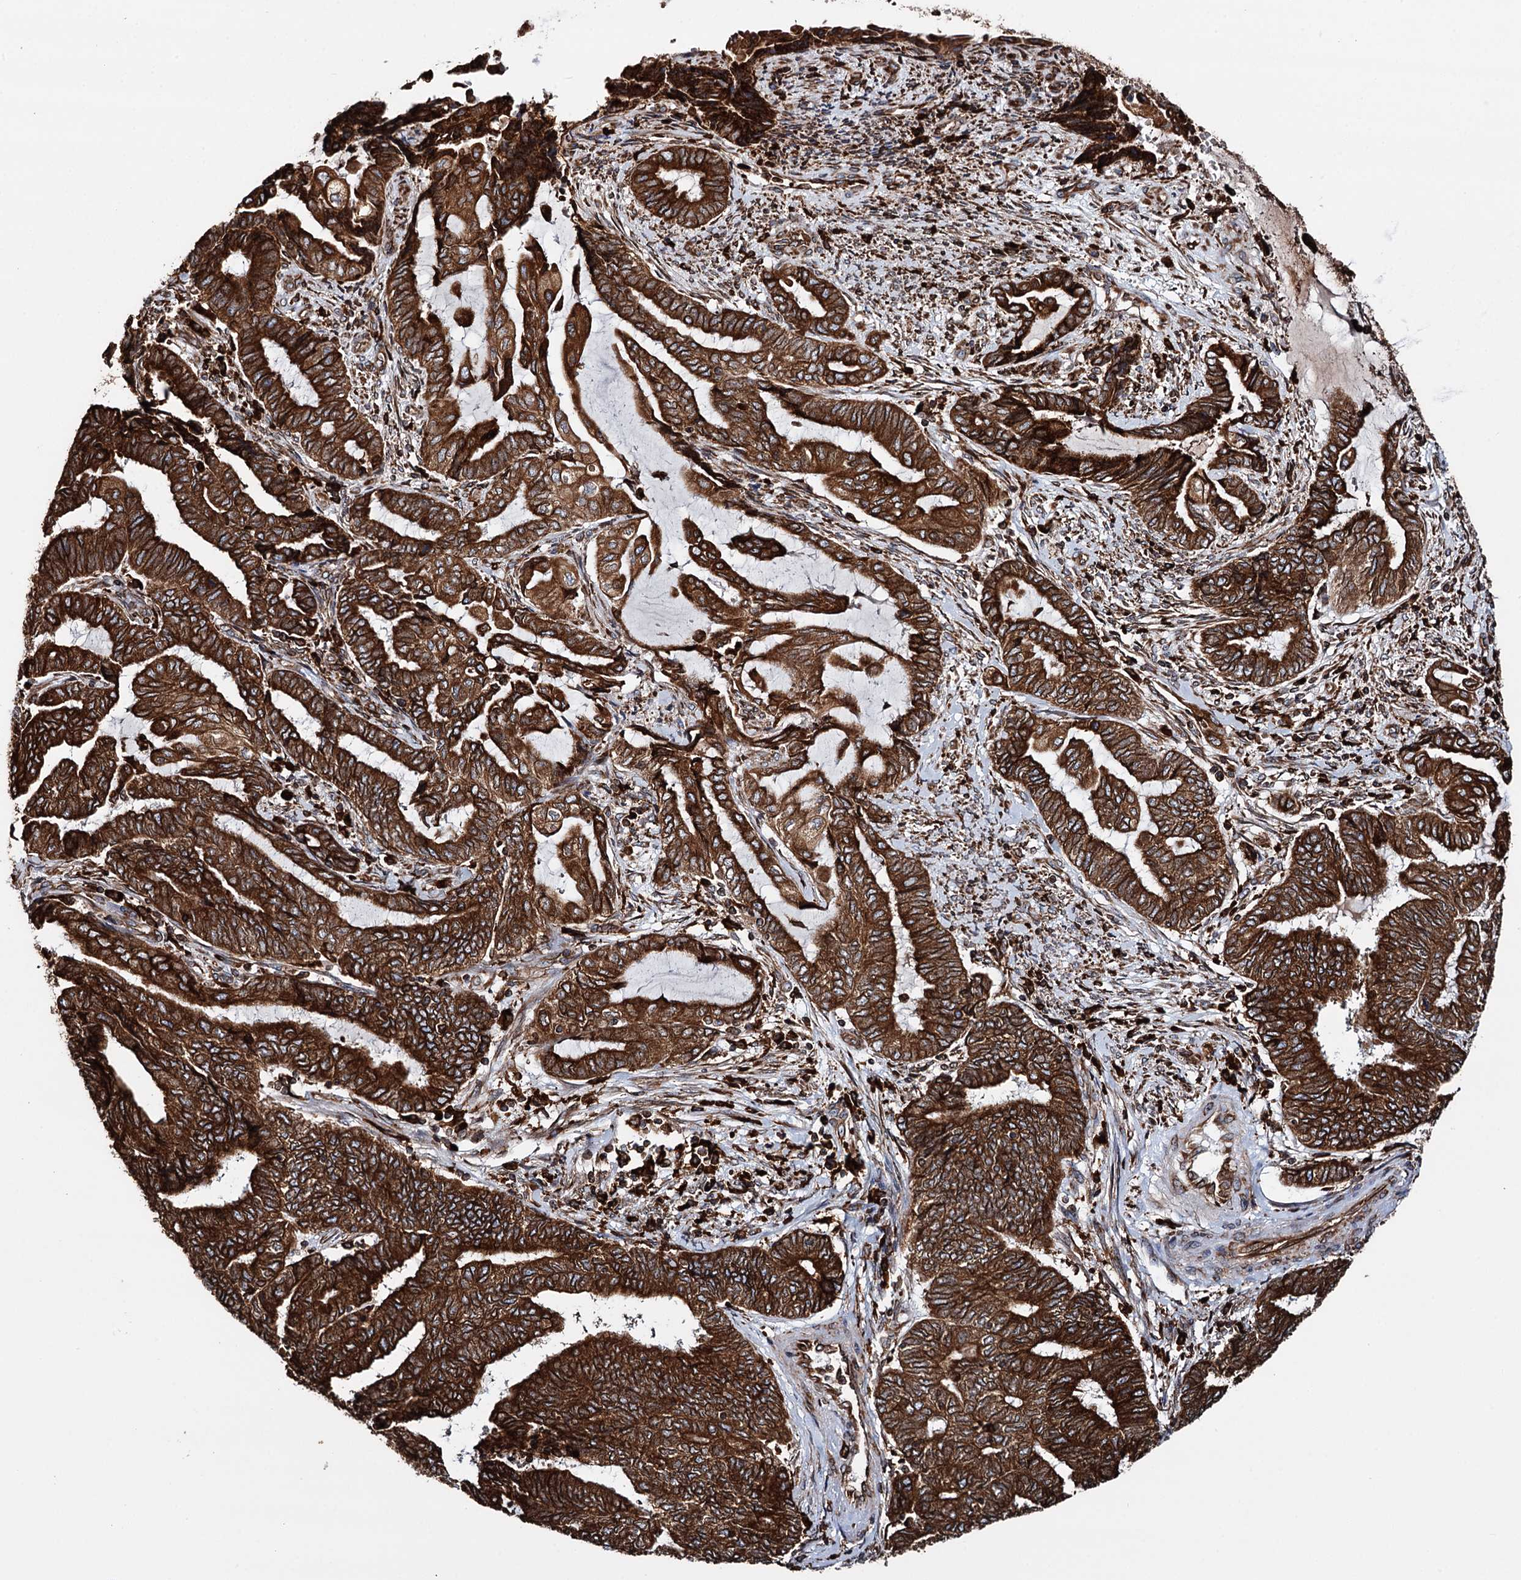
{"staining": {"intensity": "strong", "quantity": ">75%", "location": "cytoplasmic/membranous"}, "tissue": "endometrial cancer", "cell_type": "Tumor cells", "image_type": "cancer", "snomed": [{"axis": "morphology", "description": "Adenocarcinoma, NOS"}, {"axis": "topography", "description": "Uterus"}, {"axis": "topography", "description": "Endometrium"}], "caption": "Protein analysis of endometrial adenocarcinoma tissue shows strong cytoplasmic/membranous positivity in approximately >75% of tumor cells.", "gene": "ERP29", "patient": {"sex": "female", "age": 70}}